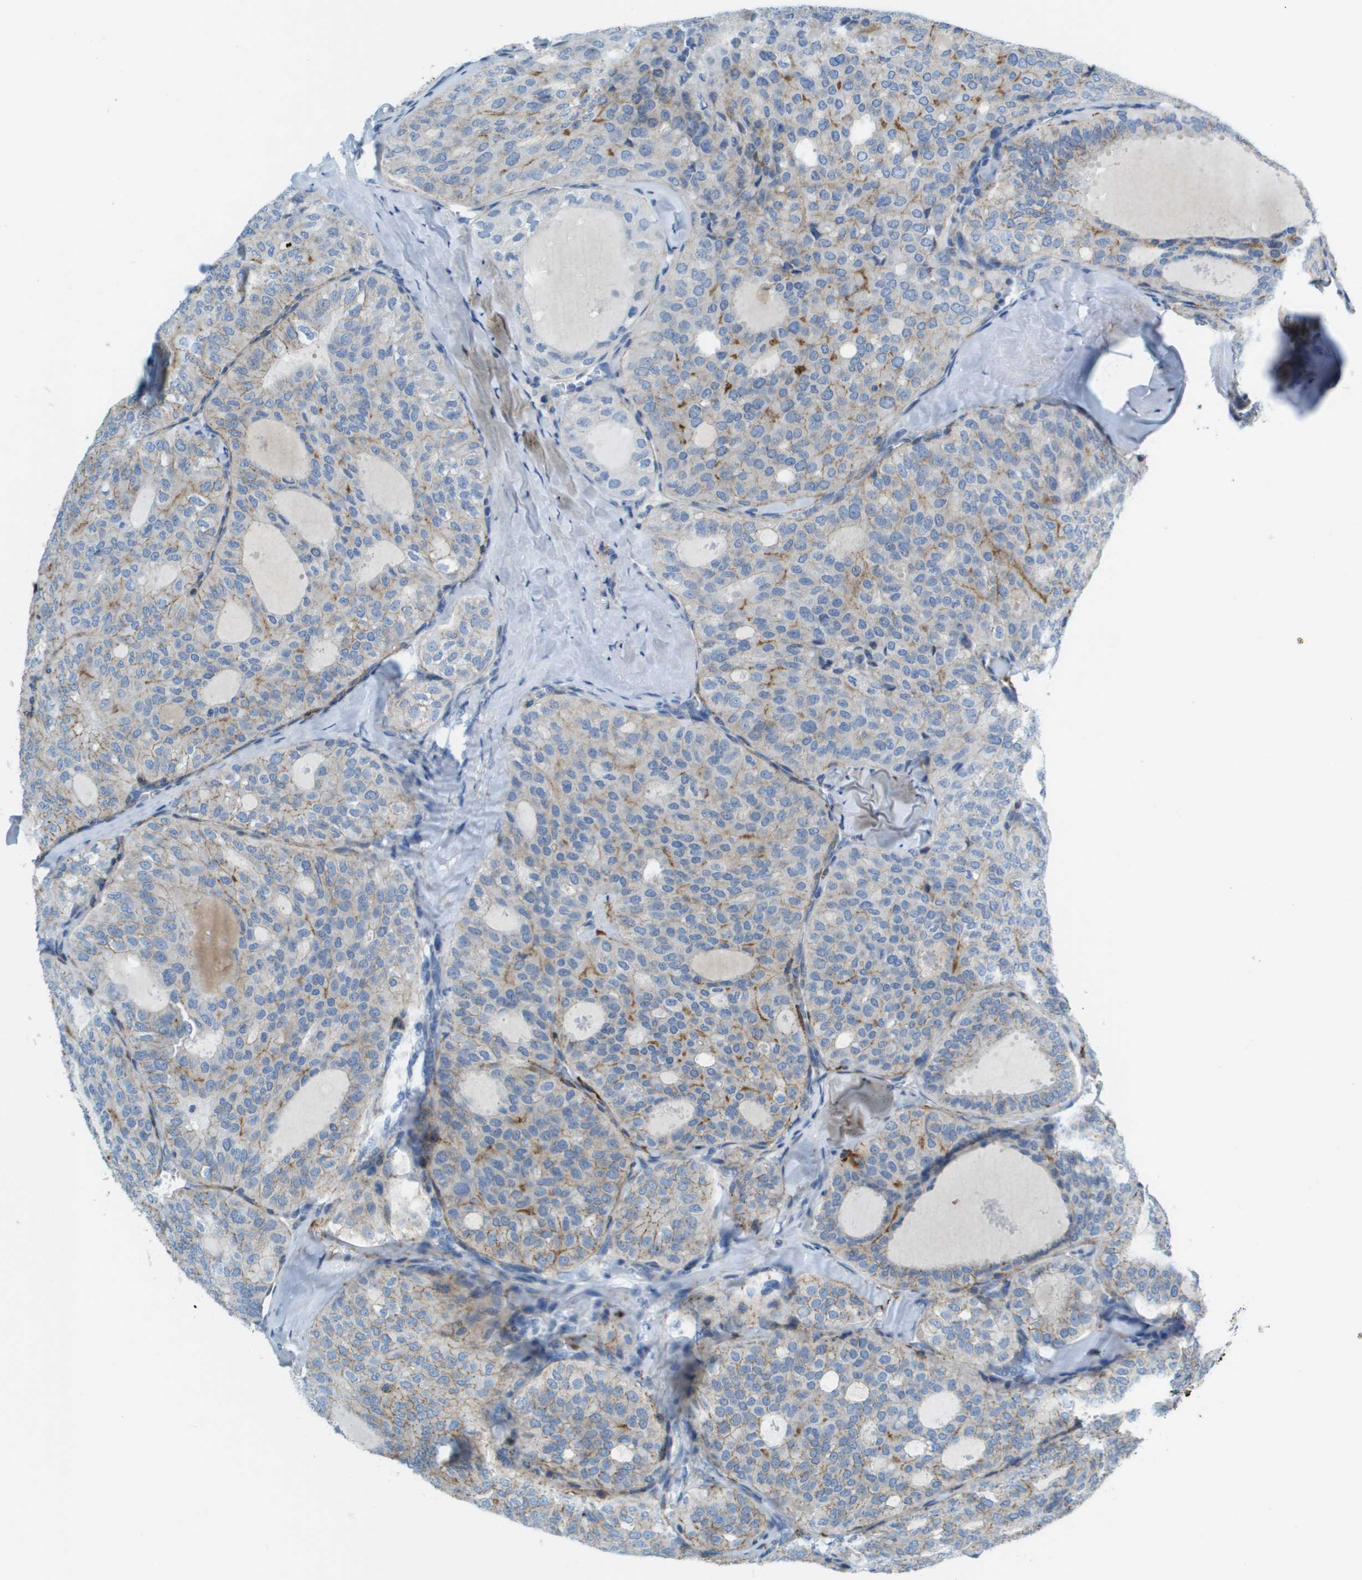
{"staining": {"intensity": "moderate", "quantity": "<25%", "location": "cytoplasmic/membranous"}, "tissue": "thyroid cancer", "cell_type": "Tumor cells", "image_type": "cancer", "snomed": [{"axis": "morphology", "description": "Follicular adenoma carcinoma, NOS"}, {"axis": "topography", "description": "Thyroid gland"}], "caption": "Protein expression analysis of human thyroid cancer (follicular adenoma carcinoma) reveals moderate cytoplasmic/membranous positivity in approximately <25% of tumor cells.", "gene": "SDC1", "patient": {"sex": "male", "age": 75}}